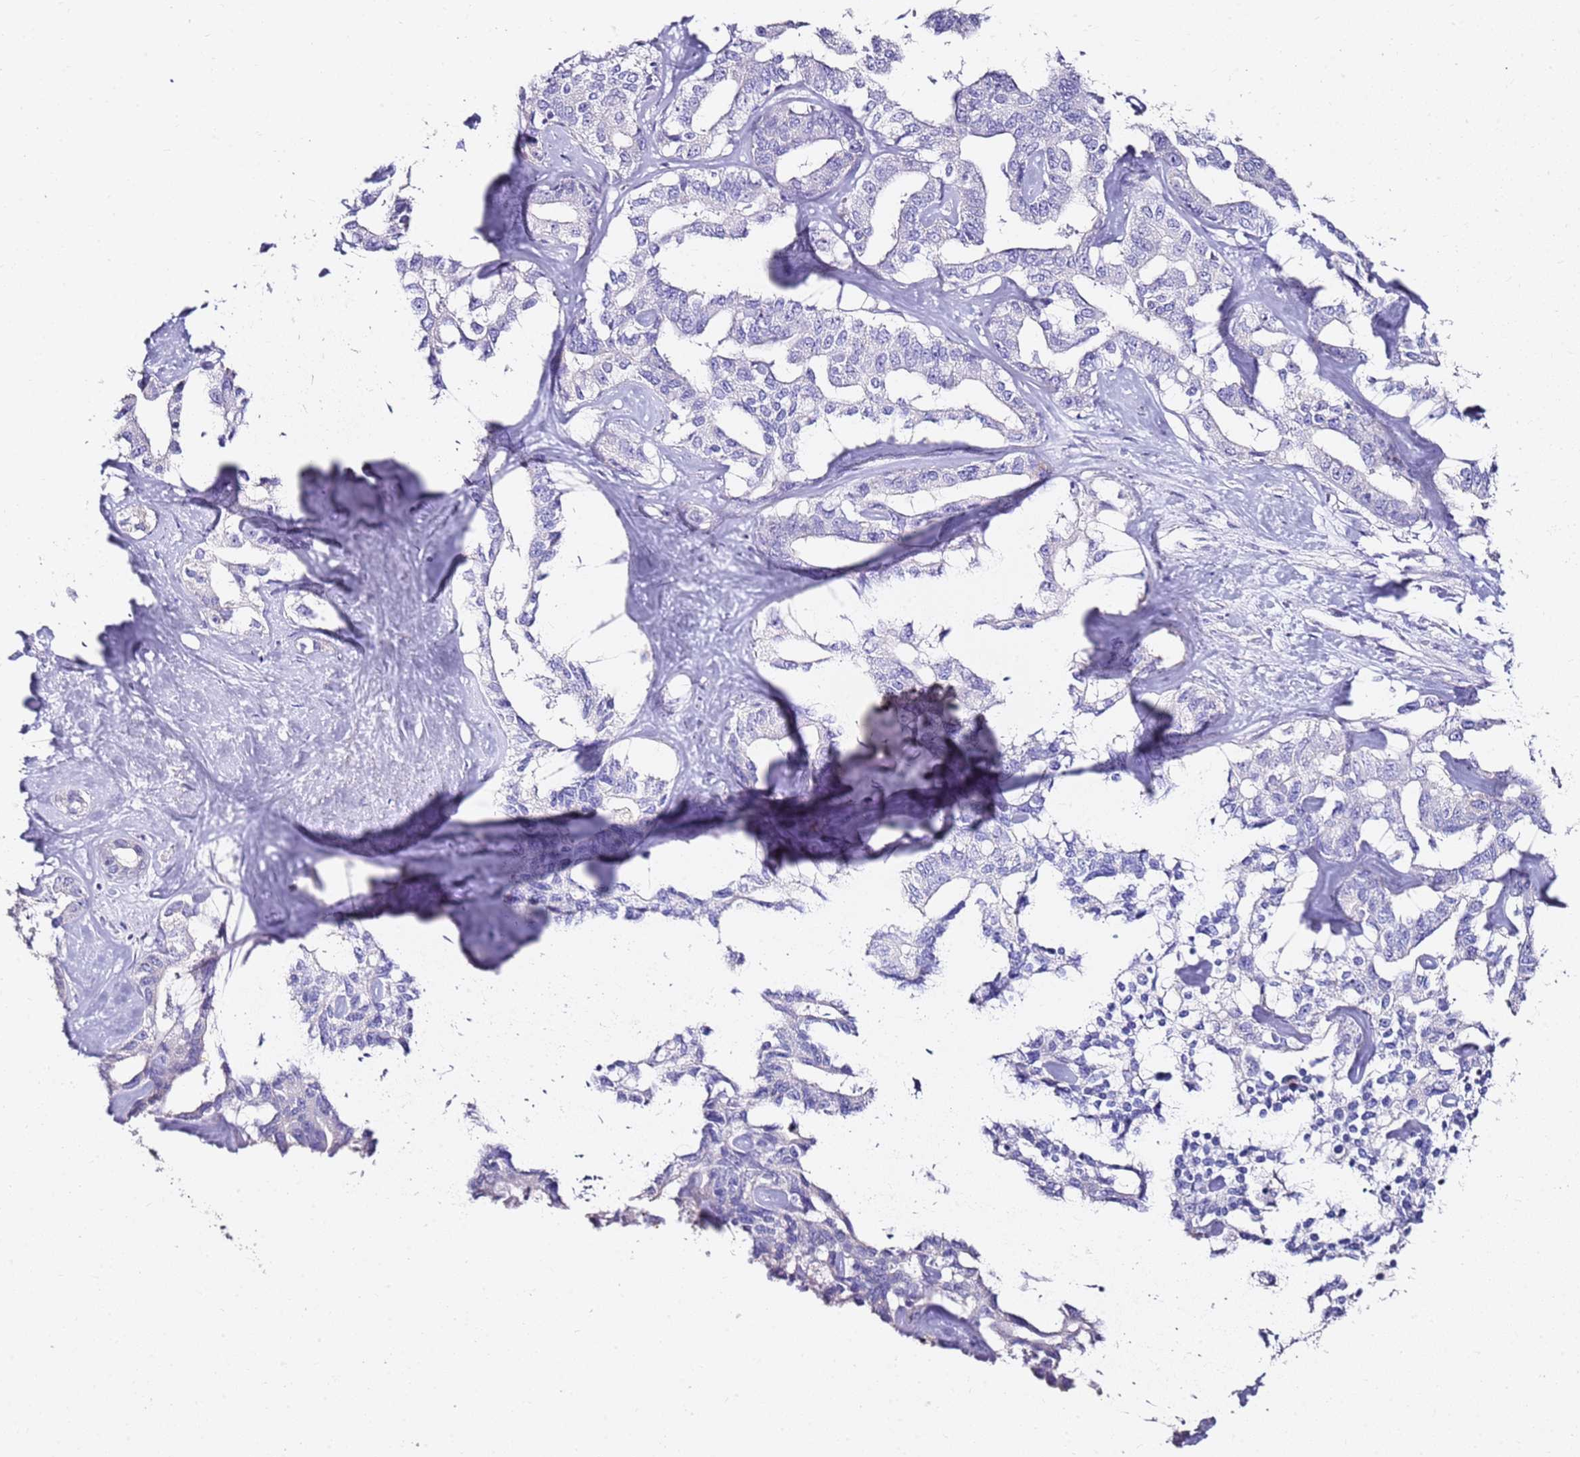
{"staining": {"intensity": "negative", "quantity": "none", "location": "none"}, "tissue": "liver cancer", "cell_type": "Tumor cells", "image_type": "cancer", "snomed": [{"axis": "morphology", "description": "Cholangiocarcinoma"}, {"axis": "topography", "description": "Liver"}], "caption": "This is an IHC micrograph of liver cancer. There is no expression in tumor cells.", "gene": "MYBPC3", "patient": {"sex": "male", "age": 59}}